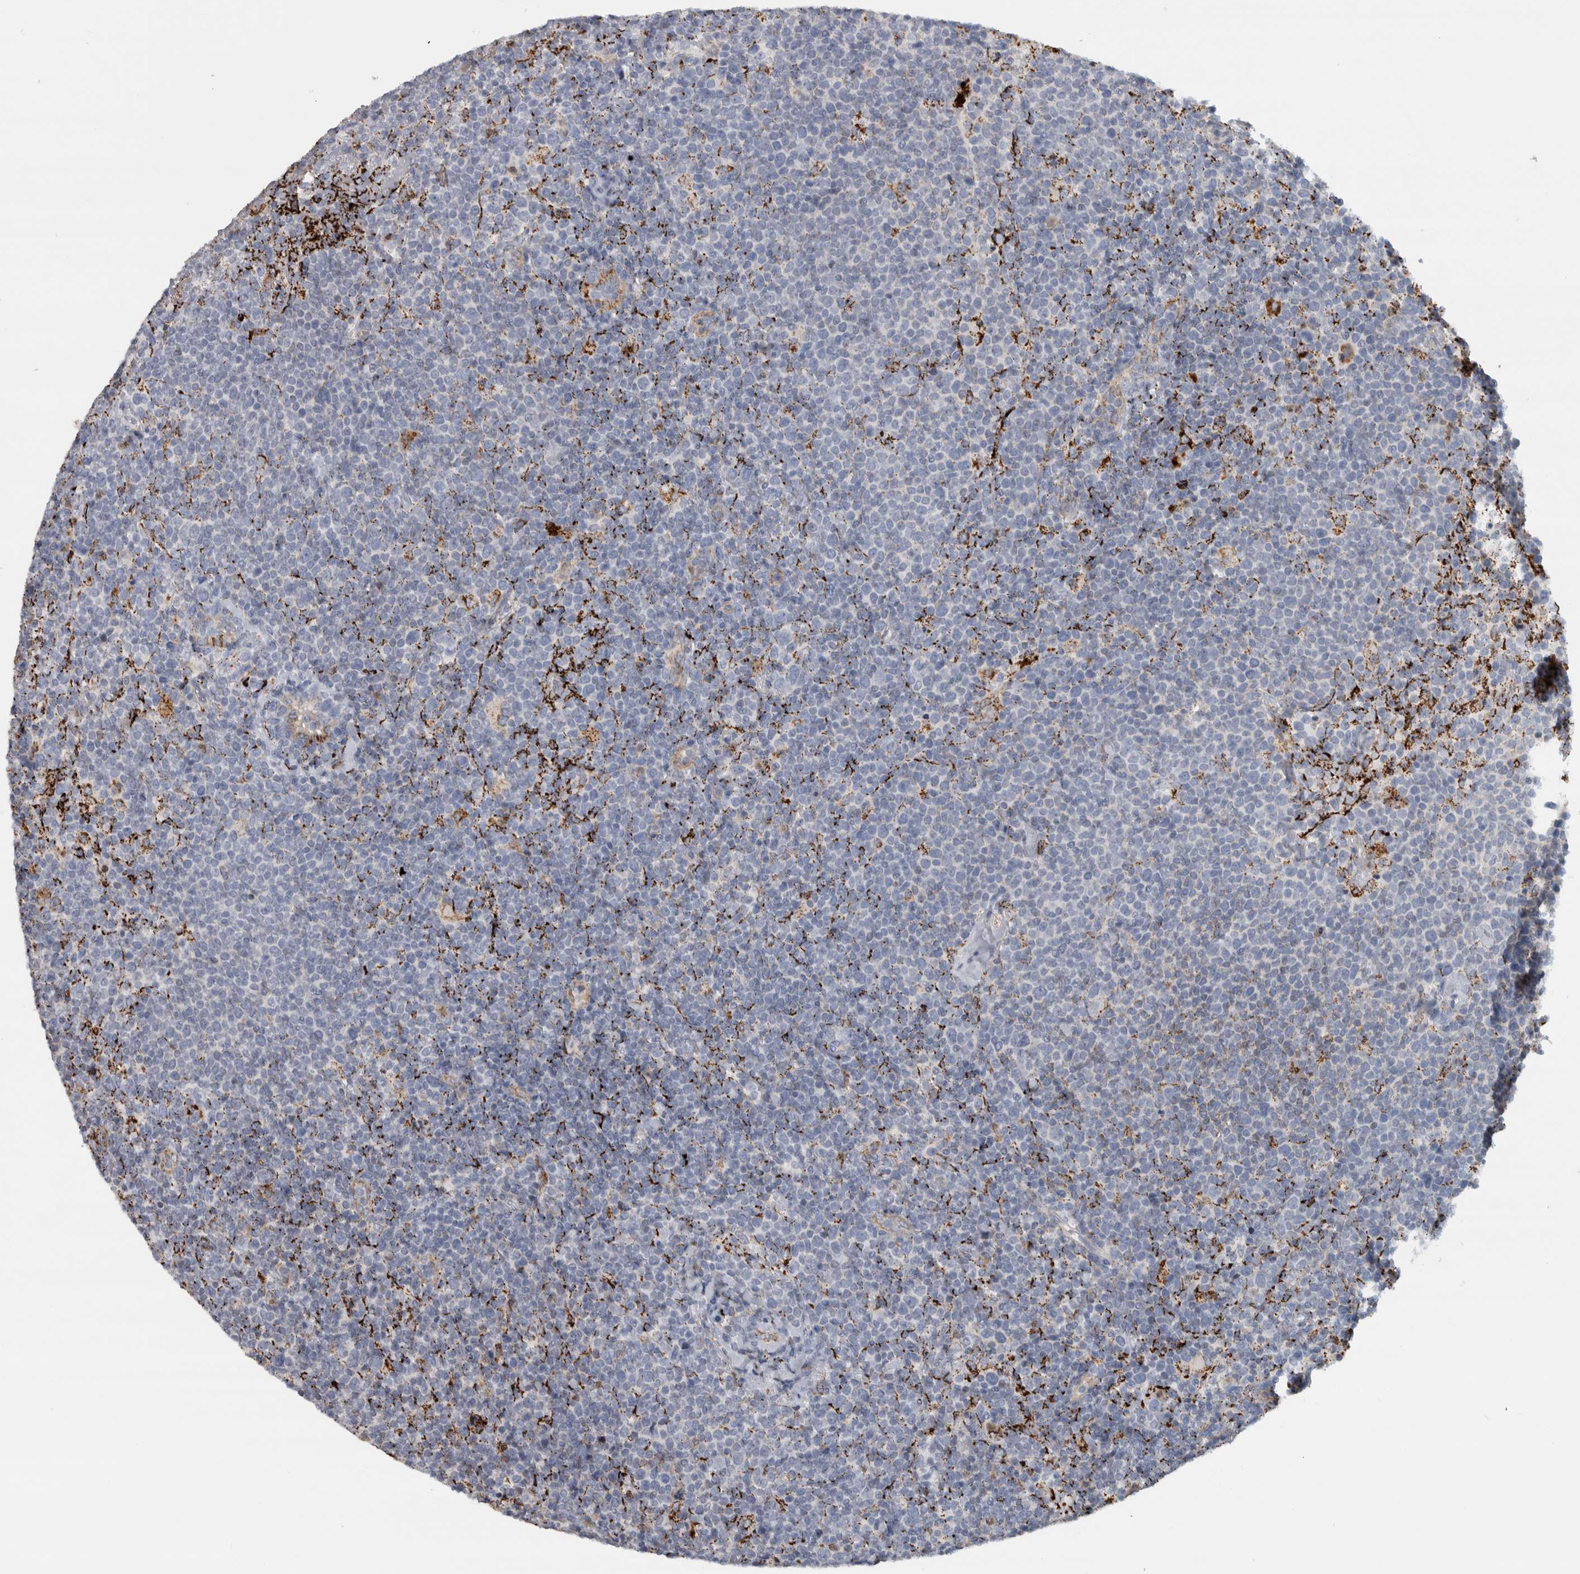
{"staining": {"intensity": "negative", "quantity": "none", "location": "none"}, "tissue": "lymphoma", "cell_type": "Tumor cells", "image_type": "cancer", "snomed": [{"axis": "morphology", "description": "Malignant lymphoma, non-Hodgkin's type, High grade"}, {"axis": "topography", "description": "Lymph node"}], "caption": "Immunohistochemistry (IHC) of high-grade malignant lymphoma, non-Hodgkin's type exhibits no expression in tumor cells. (Stains: DAB (3,3'-diaminobenzidine) immunohistochemistry (IHC) with hematoxylin counter stain, Microscopy: brightfield microscopy at high magnification).", "gene": "FAM78A", "patient": {"sex": "male", "age": 61}}